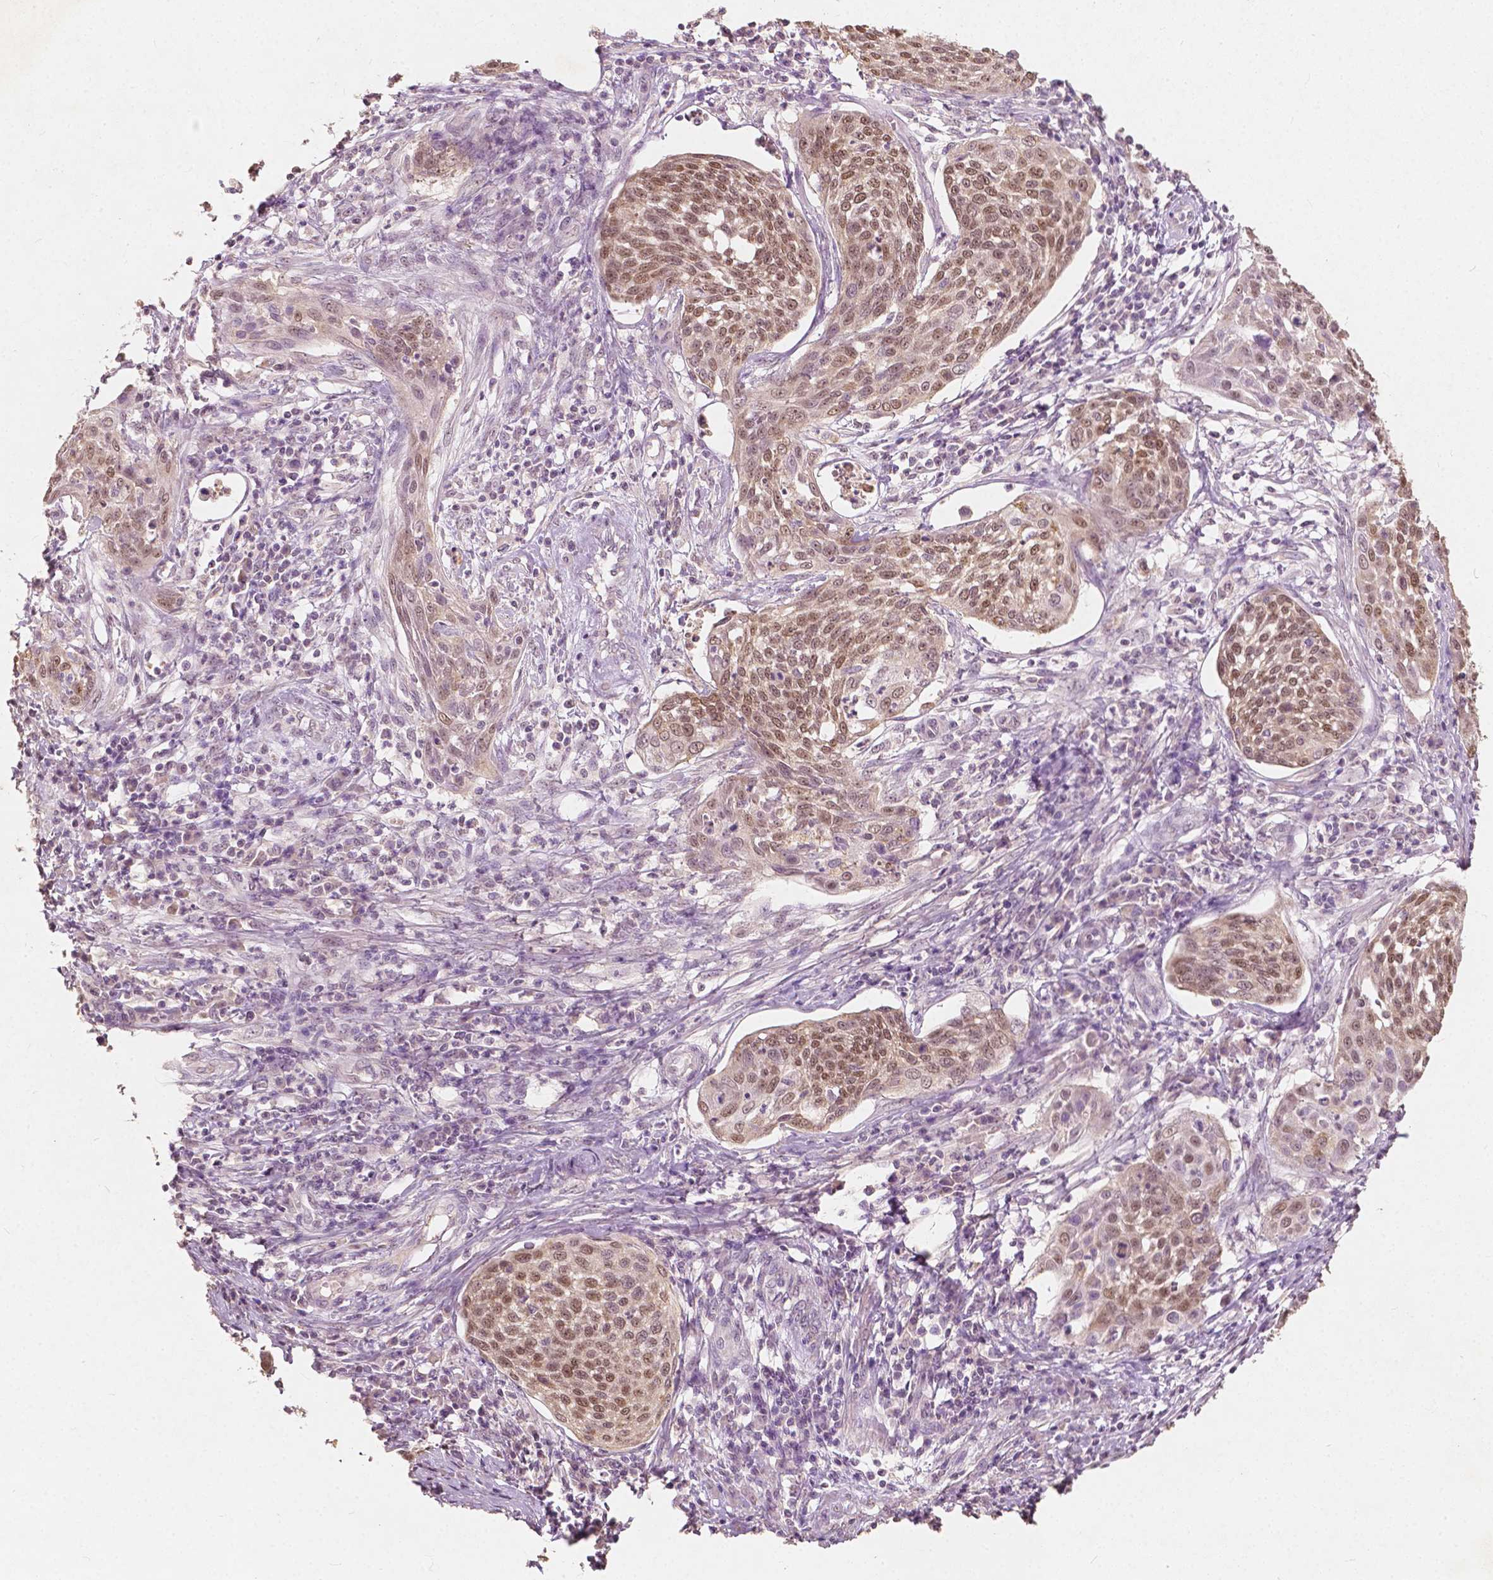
{"staining": {"intensity": "moderate", "quantity": ">75%", "location": "nuclear"}, "tissue": "cervical cancer", "cell_type": "Tumor cells", "image_type": "cancer", "snomed": [{"axis": "morphology", "description": "Squamous cell carcinoma, NOS"}, {"axis": "topography", "description": "Cervix"}], "caption": "The image demonstrates staining of cervical cancer, revealing moderate nuclear protein staining (brown color) within tumor cells. (DAB (3,3'-diaminobenzidine) IHC, brown staining for protein, blue staining for nuclei).", "gene": "SOX15", "patient": {"sex": "female", "age": 34}}